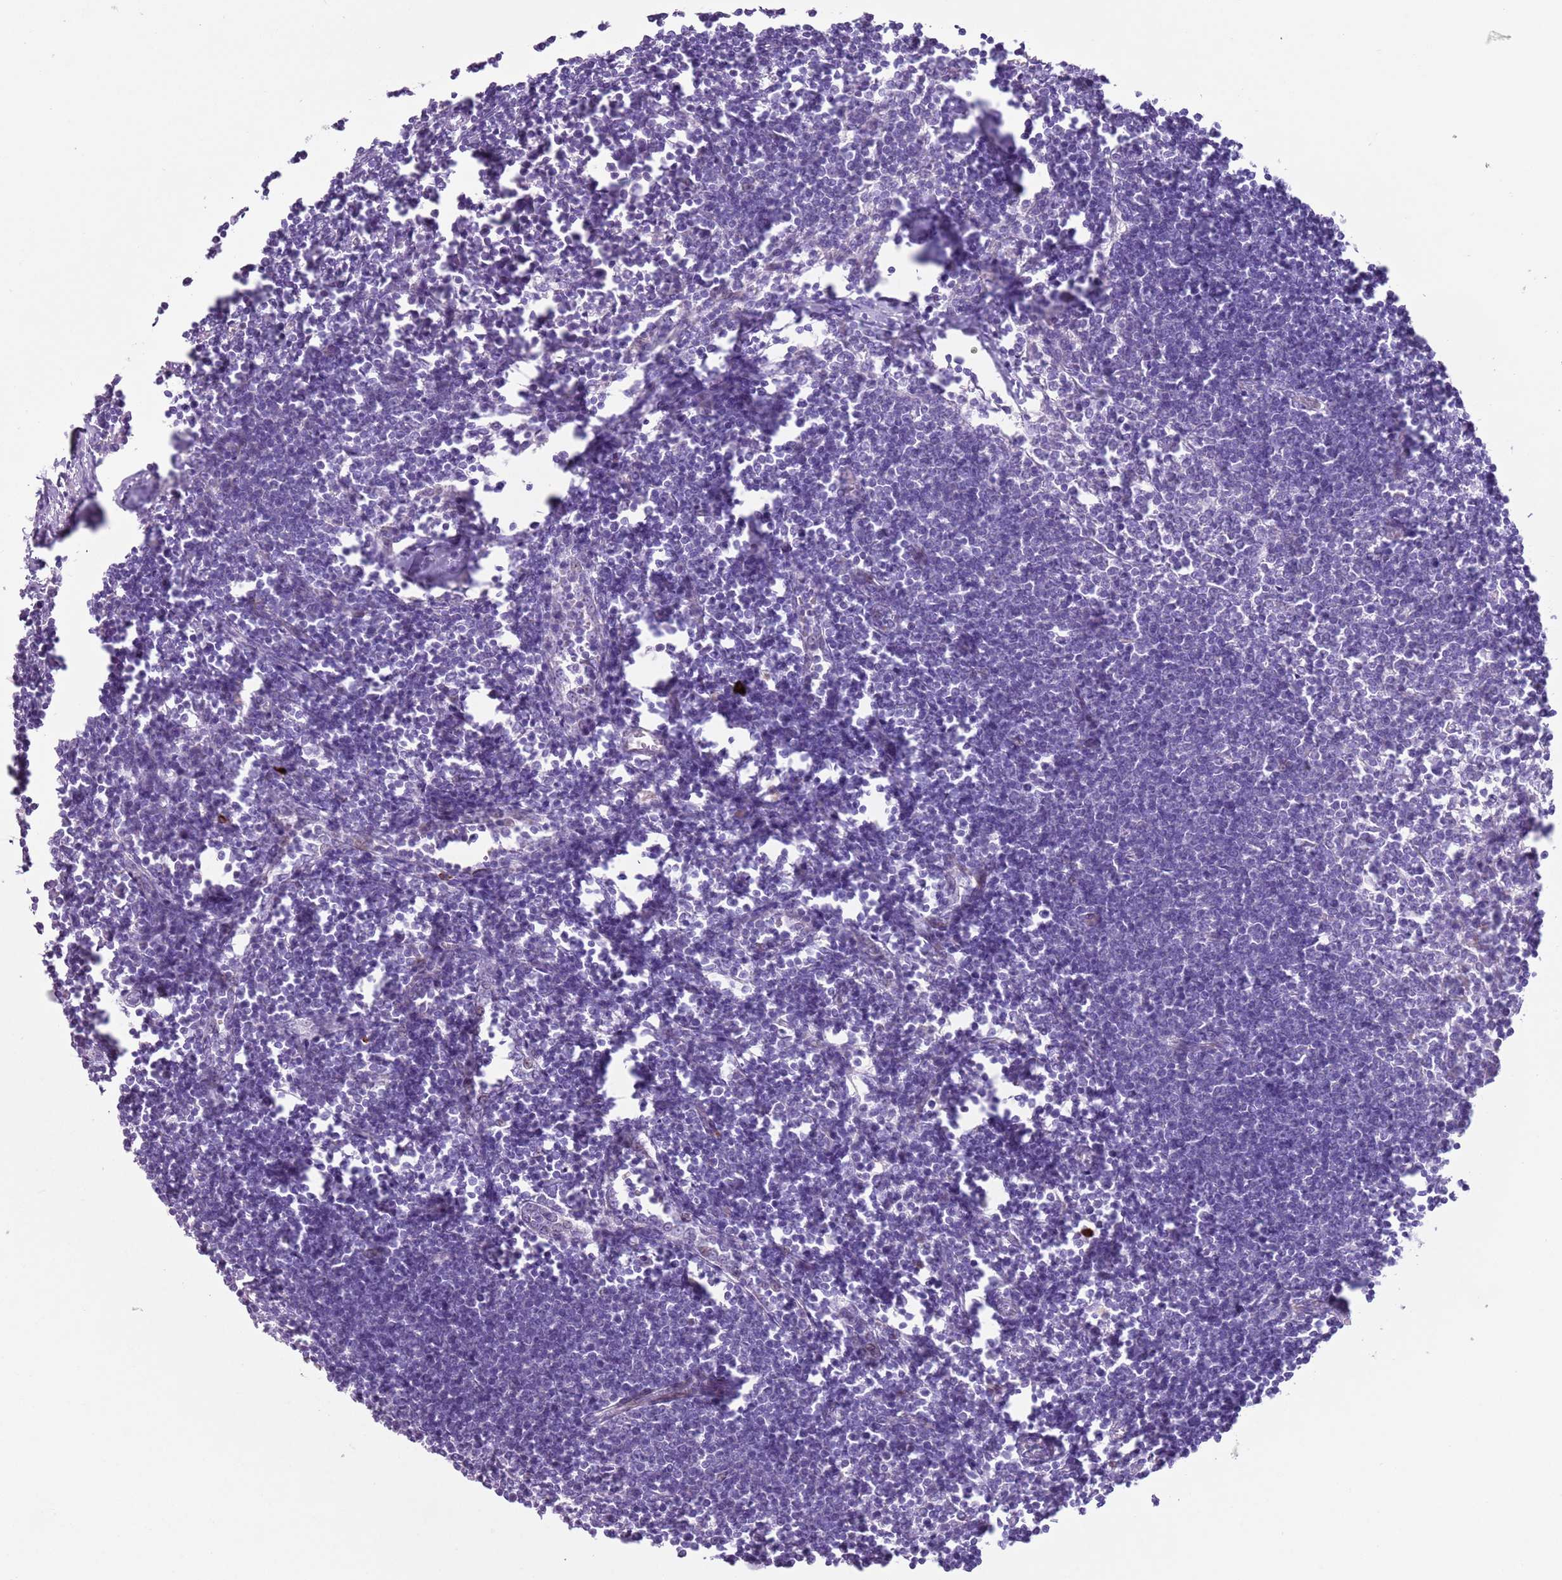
{"staining": {"intensity": "negative", "quantity": "none", "location": "none"}, "tissue": "lymph node", "cell_type": "Germinal center cells", "image_type": "normal", "snomed": [{"axis": "morphology", "description": "Normal tissue, NOS"}, {"axis": "morphology", "description": "Malignant melanoma, Metastatic site"}, {"axis": "topography", "description": "Lymph node"}], "caption": "Protein analysis of unremarkable lymph node exhibits no significant positivity in germinal center cells.", "gene": "ZNF239", "patient": {"sex": "male", "age": 41}}